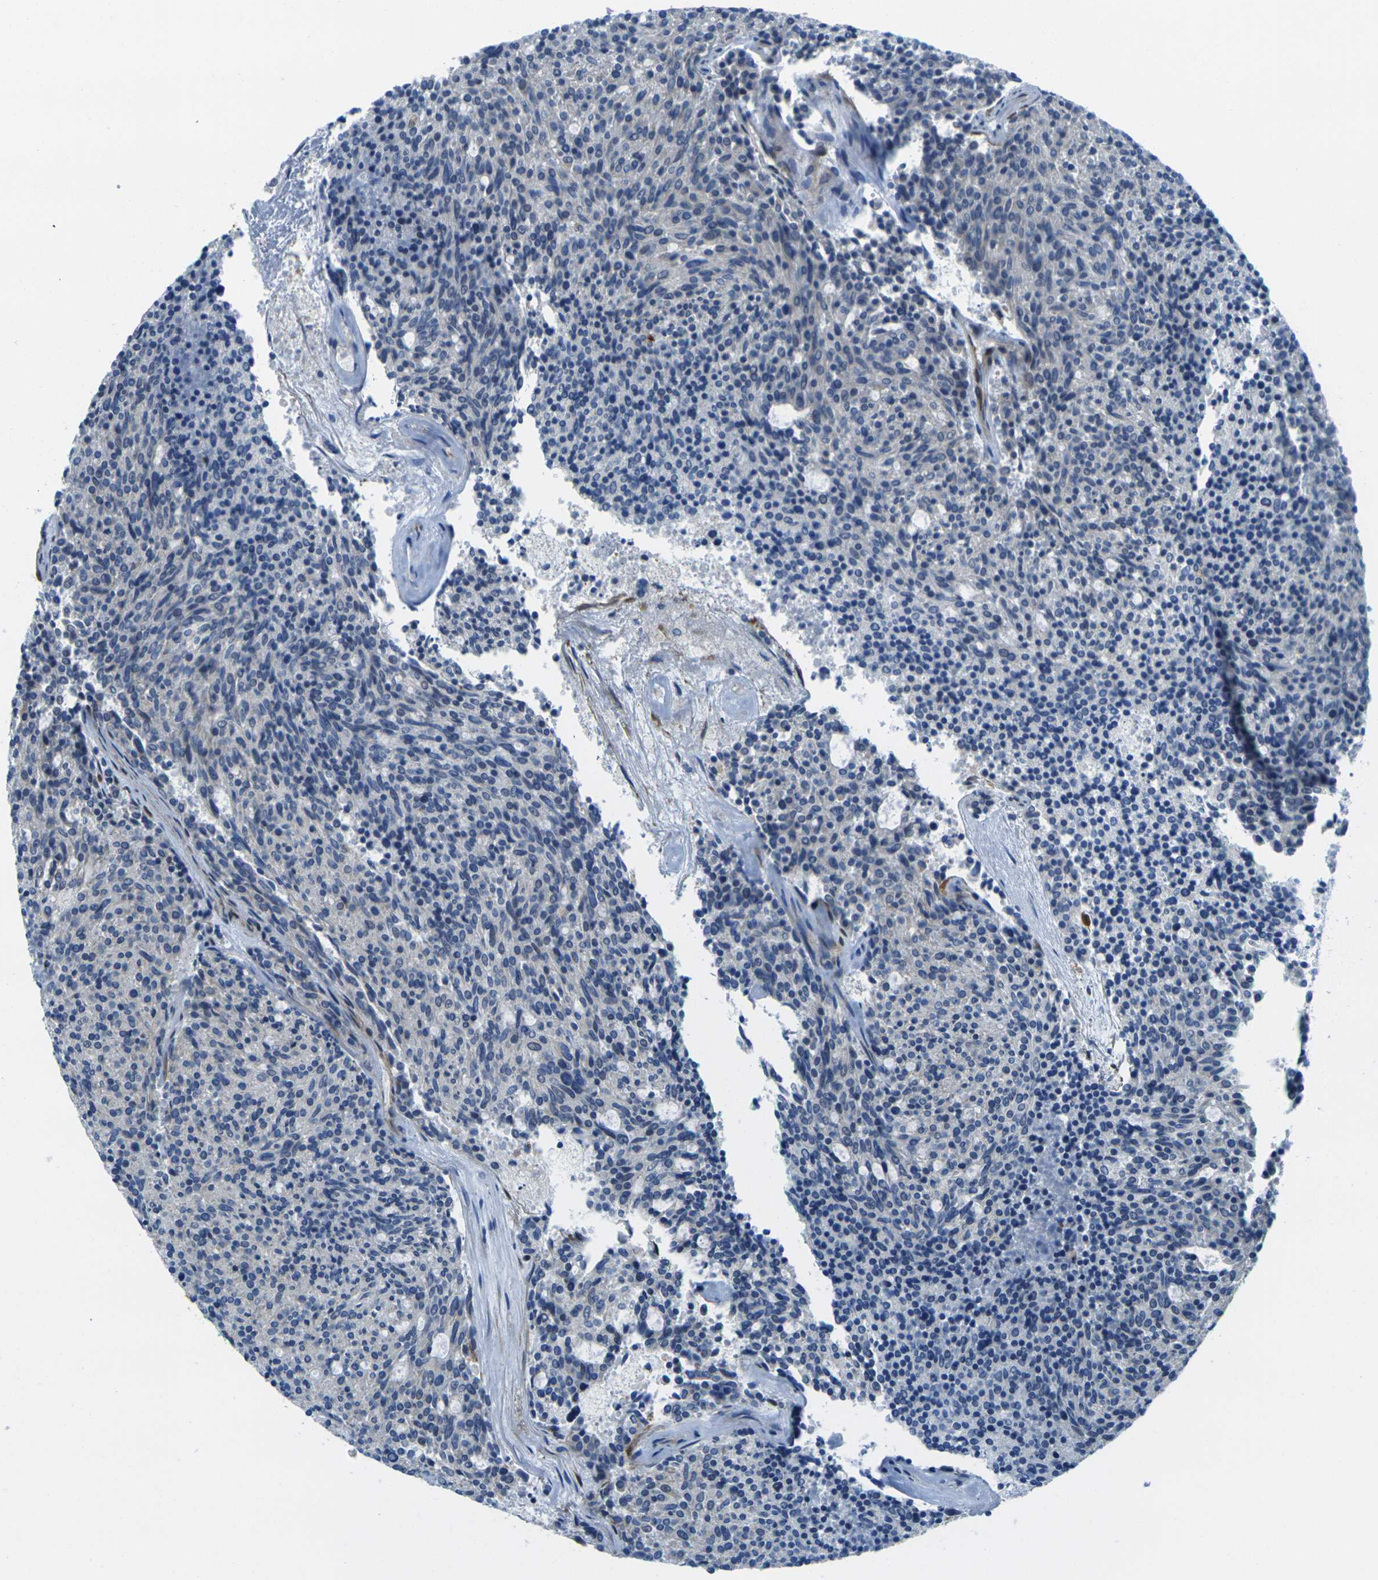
{"staining": {"intensity": "negative", "quantity": "none", "location": "none"}, "tissue": "carcinoid", "cell_type": "Tumor cells", "image_type": "cancer", "snomed": [{"axis": "morphology", "description": "Carcinoid, malignant, NOS"}, {"axis": "topography", "description": "Pancreas"}], "caption": "This is an IHC photomicrograph of human carcinoid. There is no expression in tumor cells.", "gene": "LASP1", "patient": {"sex": "female", "age": 54}}